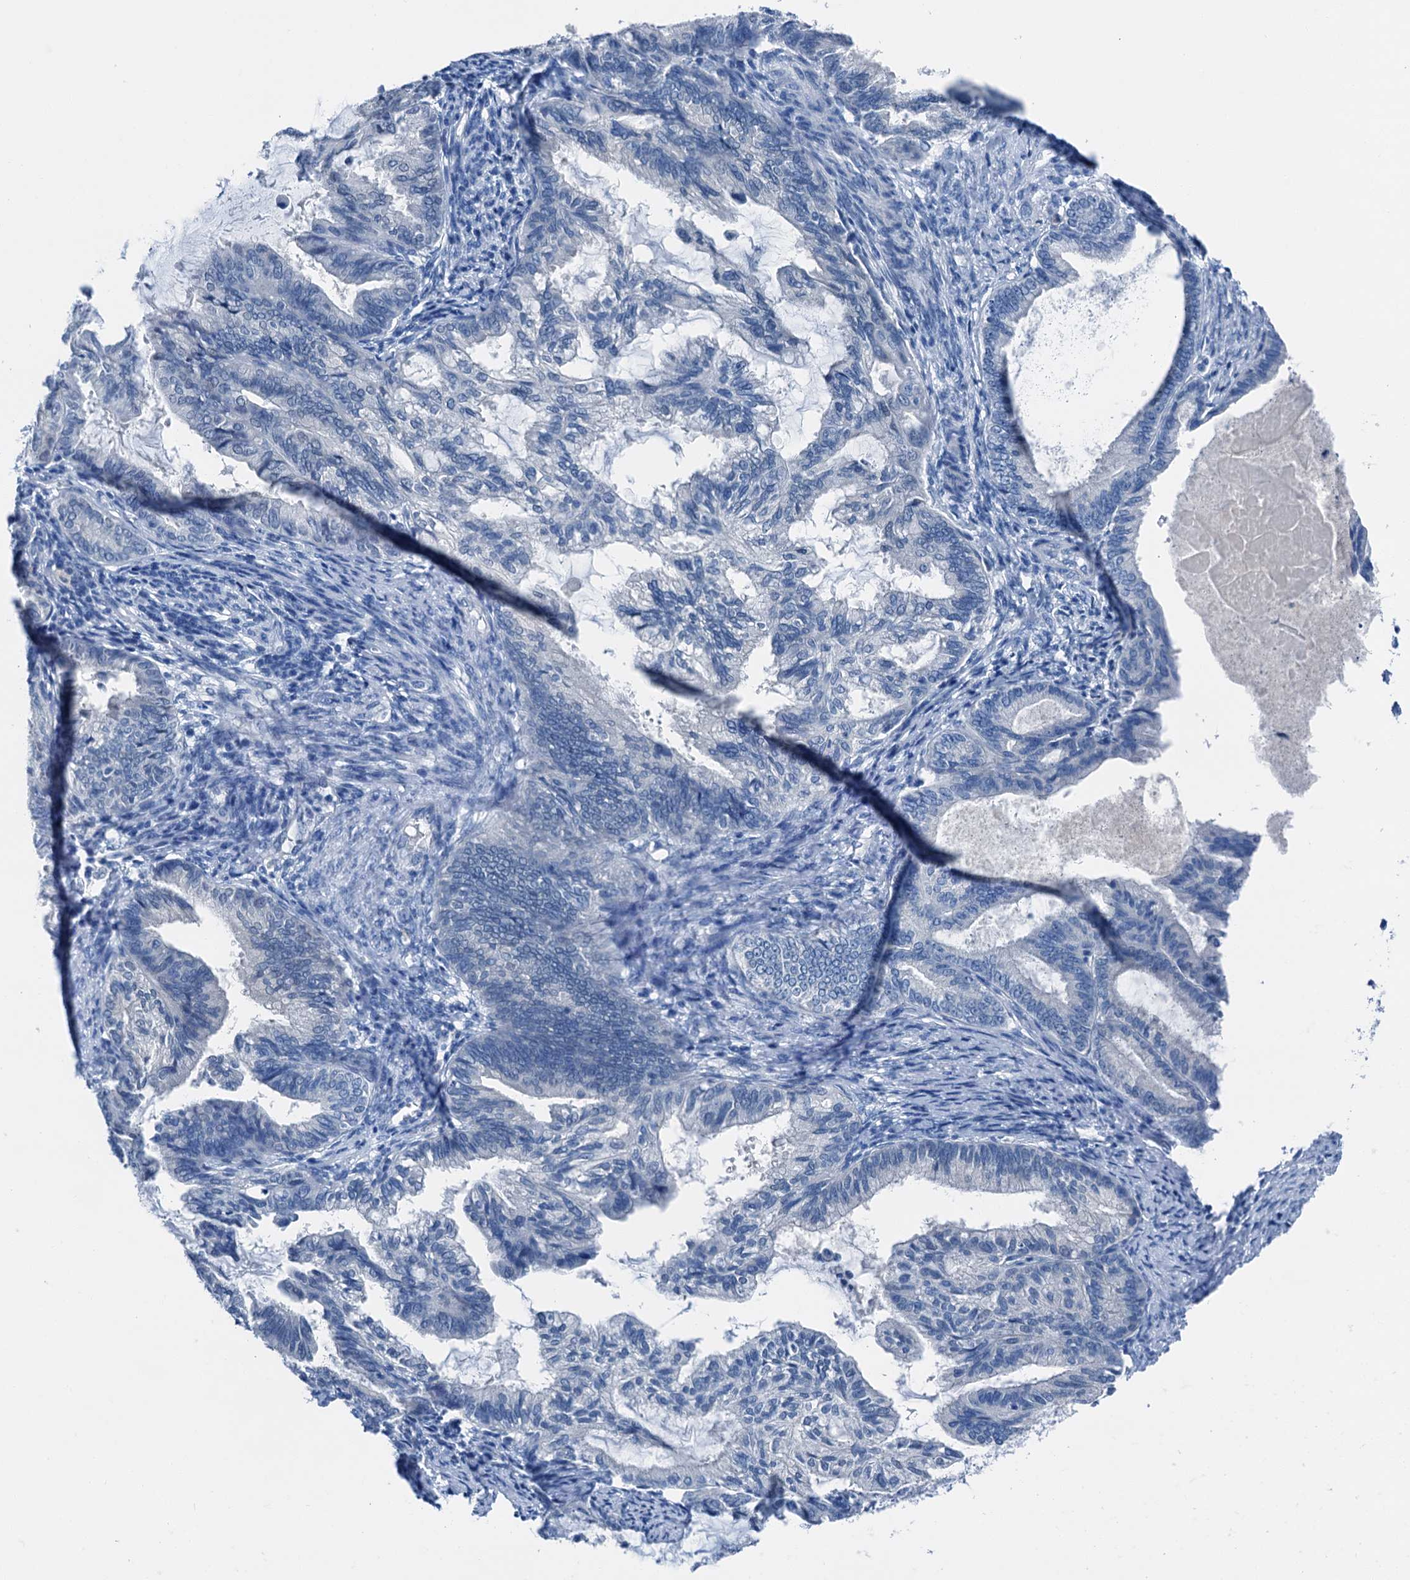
{"staining": {"intensity": "negative", "quantity": "none", "location": "none"}, "tissue": "endometrial cancer", "cell_type": "Tumor cells", "image_type": "cancer", "snomed": [{"axis": "morphology", "description": "Adenocarcinoma, NOS"}, {"axis": "topography", "description": "Endometrium"}], "caption": "Tumor cells show no significant positivity in endometrial cancer. (IHC, brightfield microscopy, high magnification).", "gene": "CBLN3", "patient": {"sex": "female", "age": 86}}